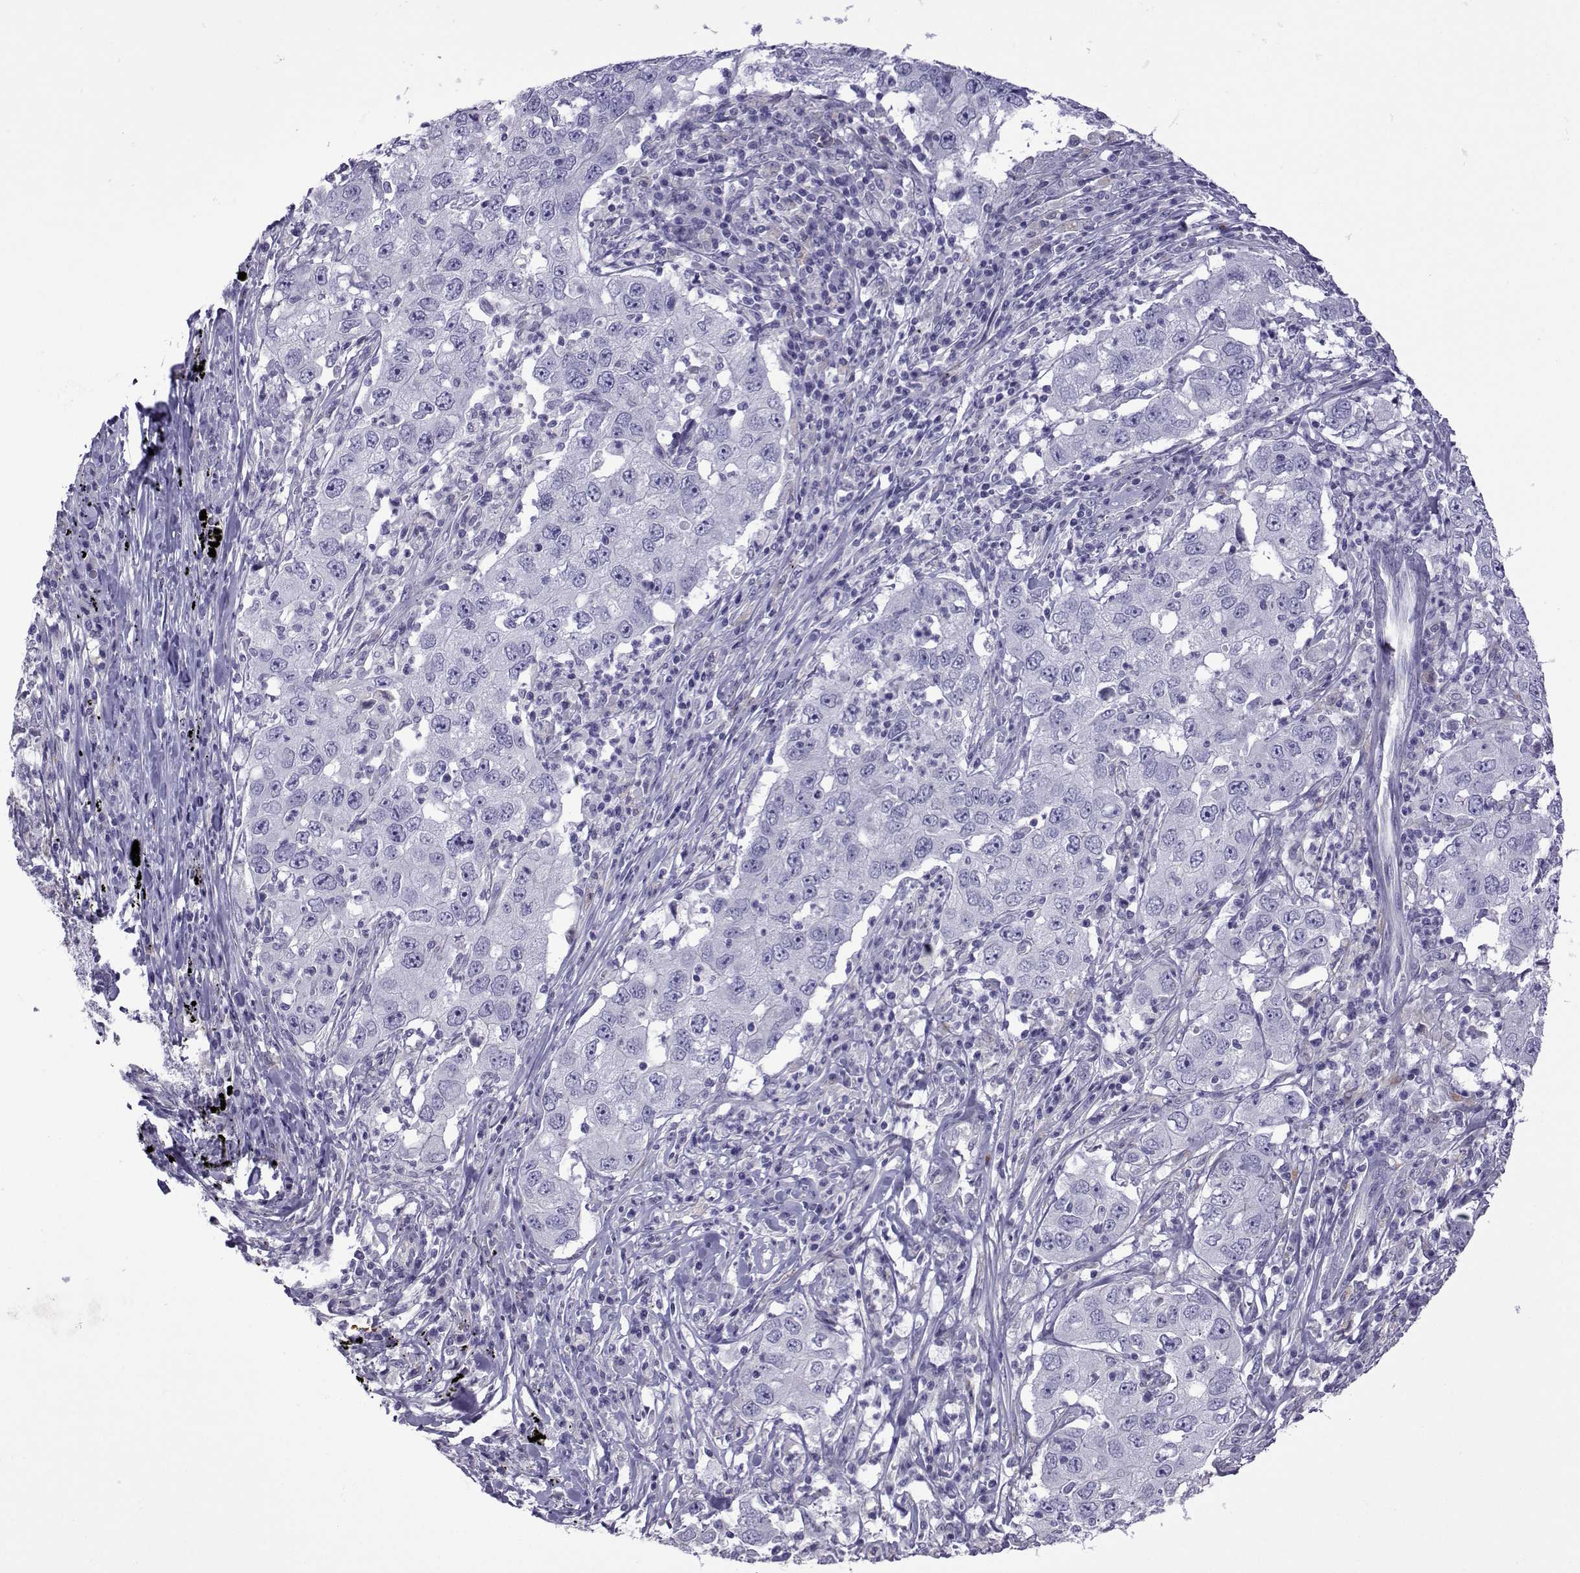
{"staining": {"intensity": "negative", "quantity": "none", "location": "none"}, "tissue": "lung cancer", "cell_type": "Tumor cells", "image_type": "cancer", "snomed": [{"axis": "morphology", "description": "Adenocarcinoma, NOS"}, {"axis": "topography", "description": "Lung"}], "caption": "Histopathology image shows no significant protein positivity in tumor cells of adenocarcinoma (lung).", "gene": "CFAP70", "patient": {"sex": "male", "age": 73}}